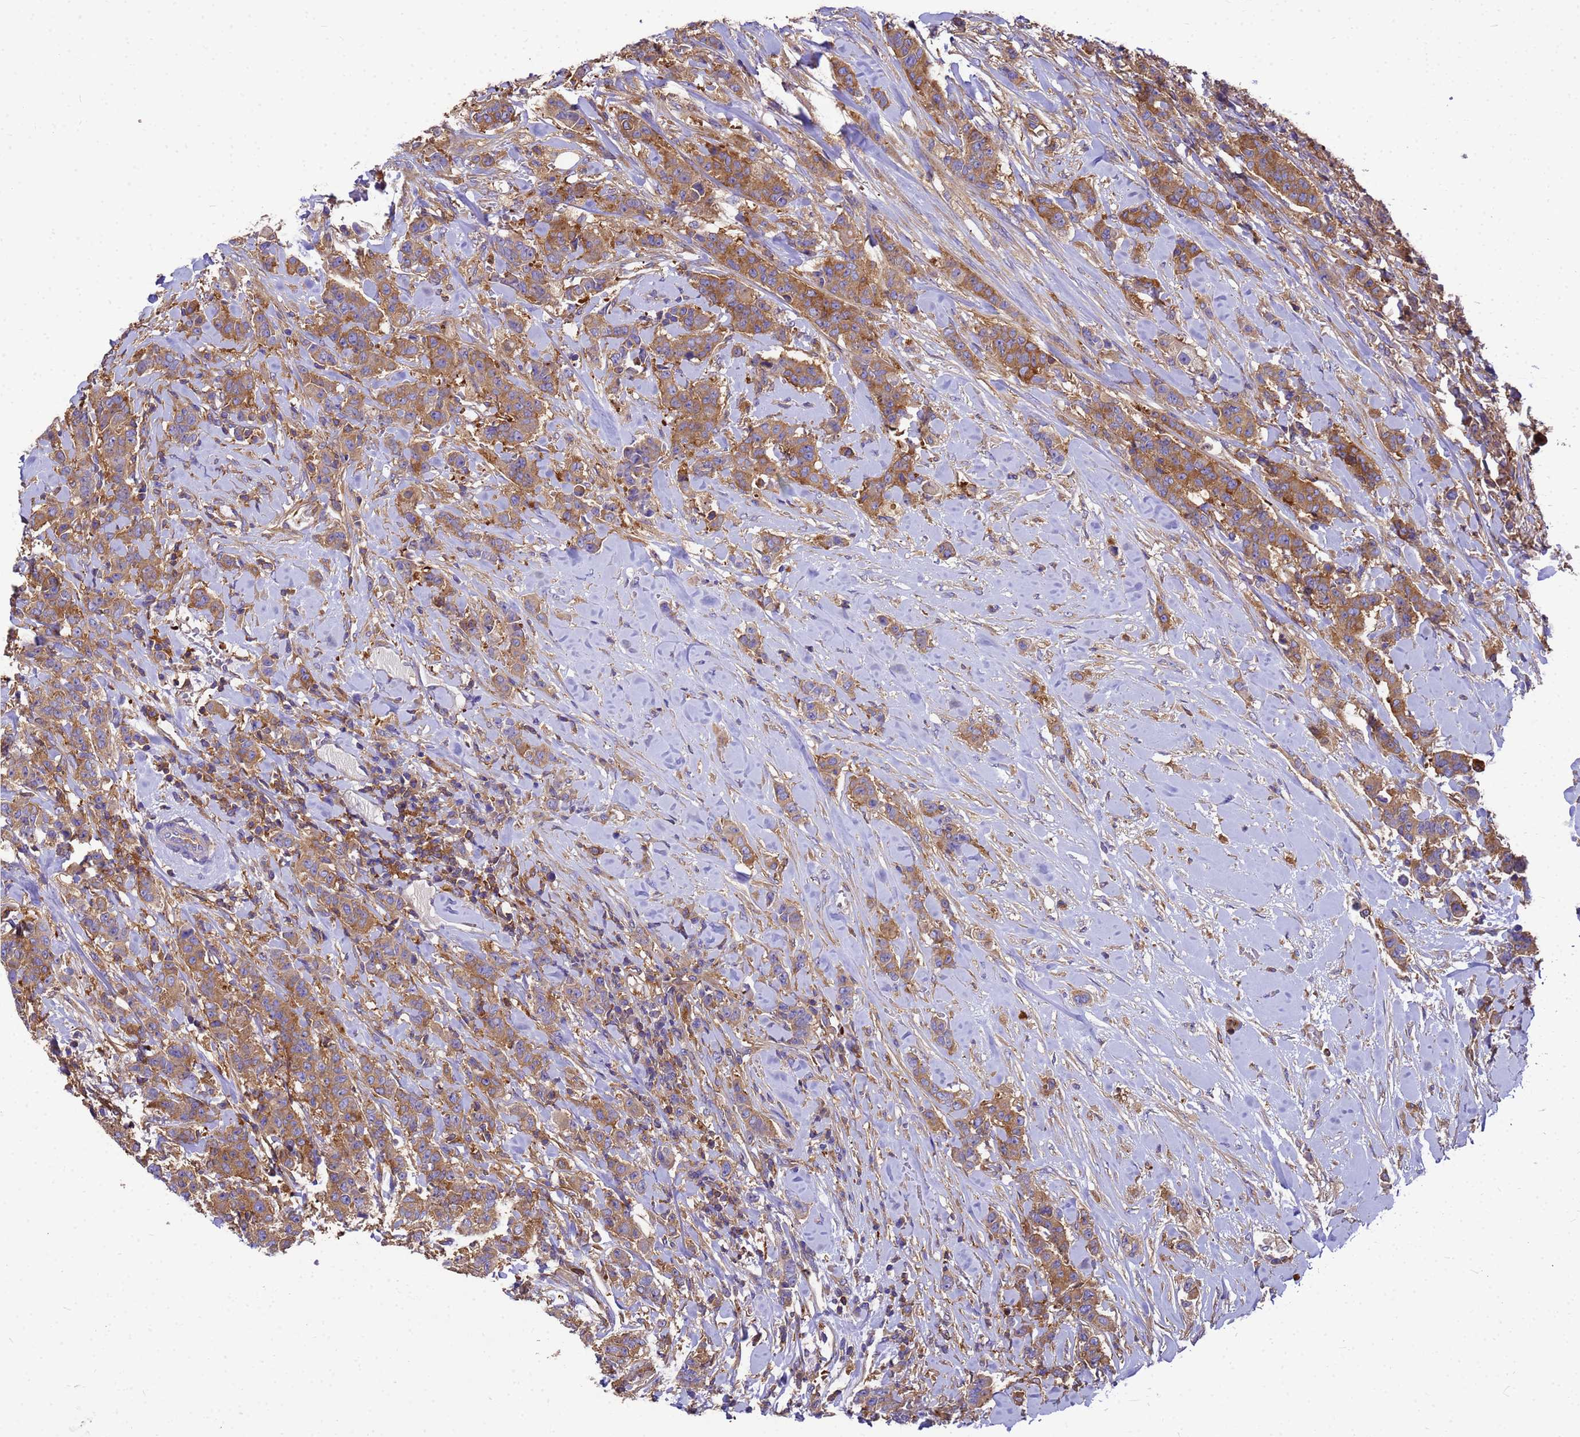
{"staining": {"intensity": "moderate", "quantity": ">75%", "location": "cytoplasmic/membranous"}, "tissue": "breast cancer", "cell_type": "Tumor cells", "image_type": "cancer", "snomed": [{"axis": "morphology", "description": "Duct carcinoma"}, {"axis": "topography", "description": "Breast"}], "caption": "Tumor cells demonstrate medium levels of moderate cytoplasmic/membranous staining in about >75% of cells in human invasive ductal carcinoma (breast).", "gene": "ZNF235", "patient": {"sex": "female", "age": 40}}